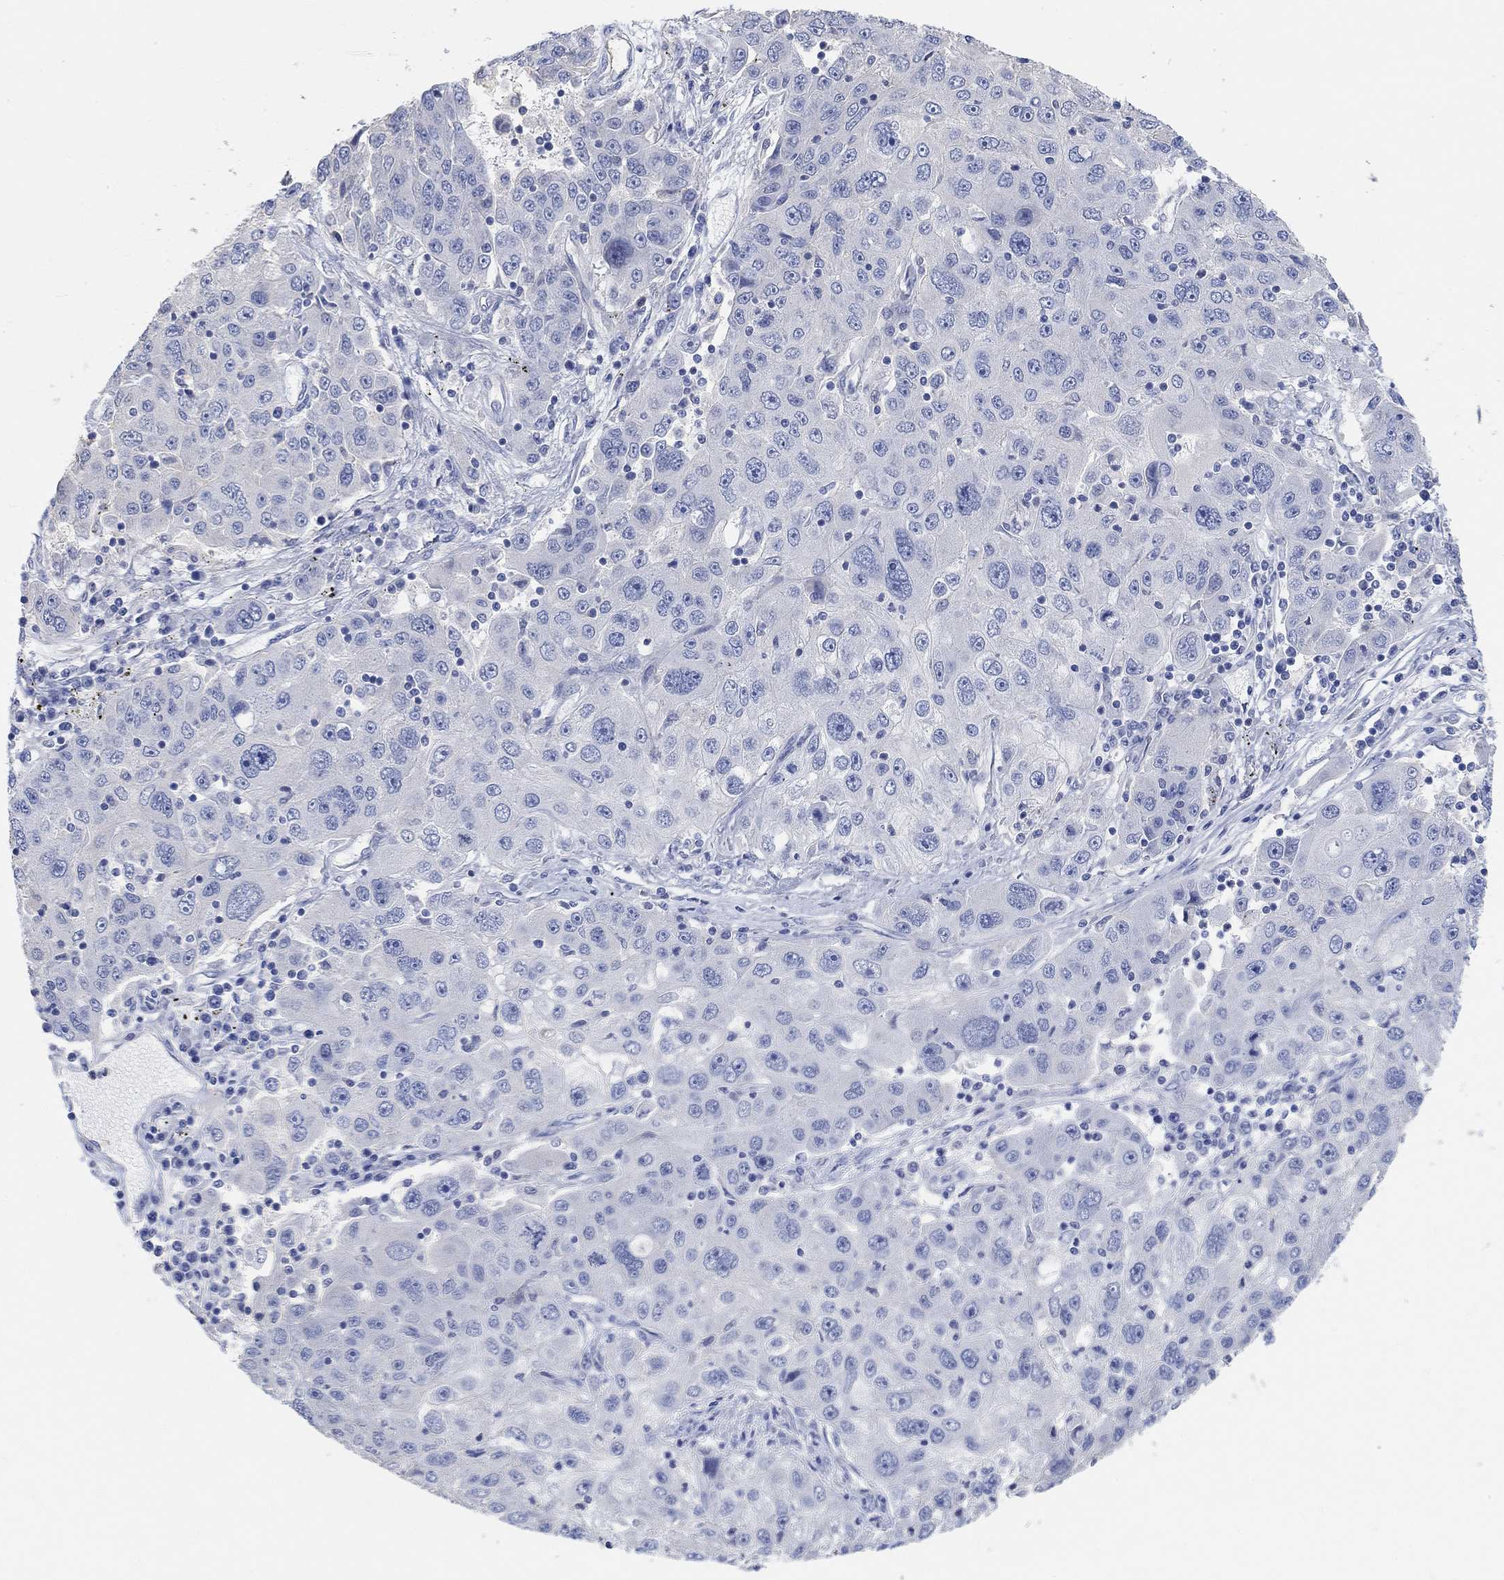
{"staining": {"intensity": "negative", "quantity": "none", "location": "none"}, "tissue": "stomach cancer", "cell_type": "Tumor cells", "image_type": "cancer", "snomed": [{"axis": "morphology", "description": "Adenocarcinoma, NOS"}, {"axis": "topography", "description": "Stomach"}], "caption": "This photomicrograph is of adenocarcinoma (stomach) stained with immunohistochemistry to label a protein in brown with the nuclei are counter-stained blue. There is no positivity in tumor cells. (DAB immunohistochemistry (IHC) visualized using brightfield microscopy, high magnification).", "gene": "NLRP14", "patient": {"sex": "male", "age": 56}}